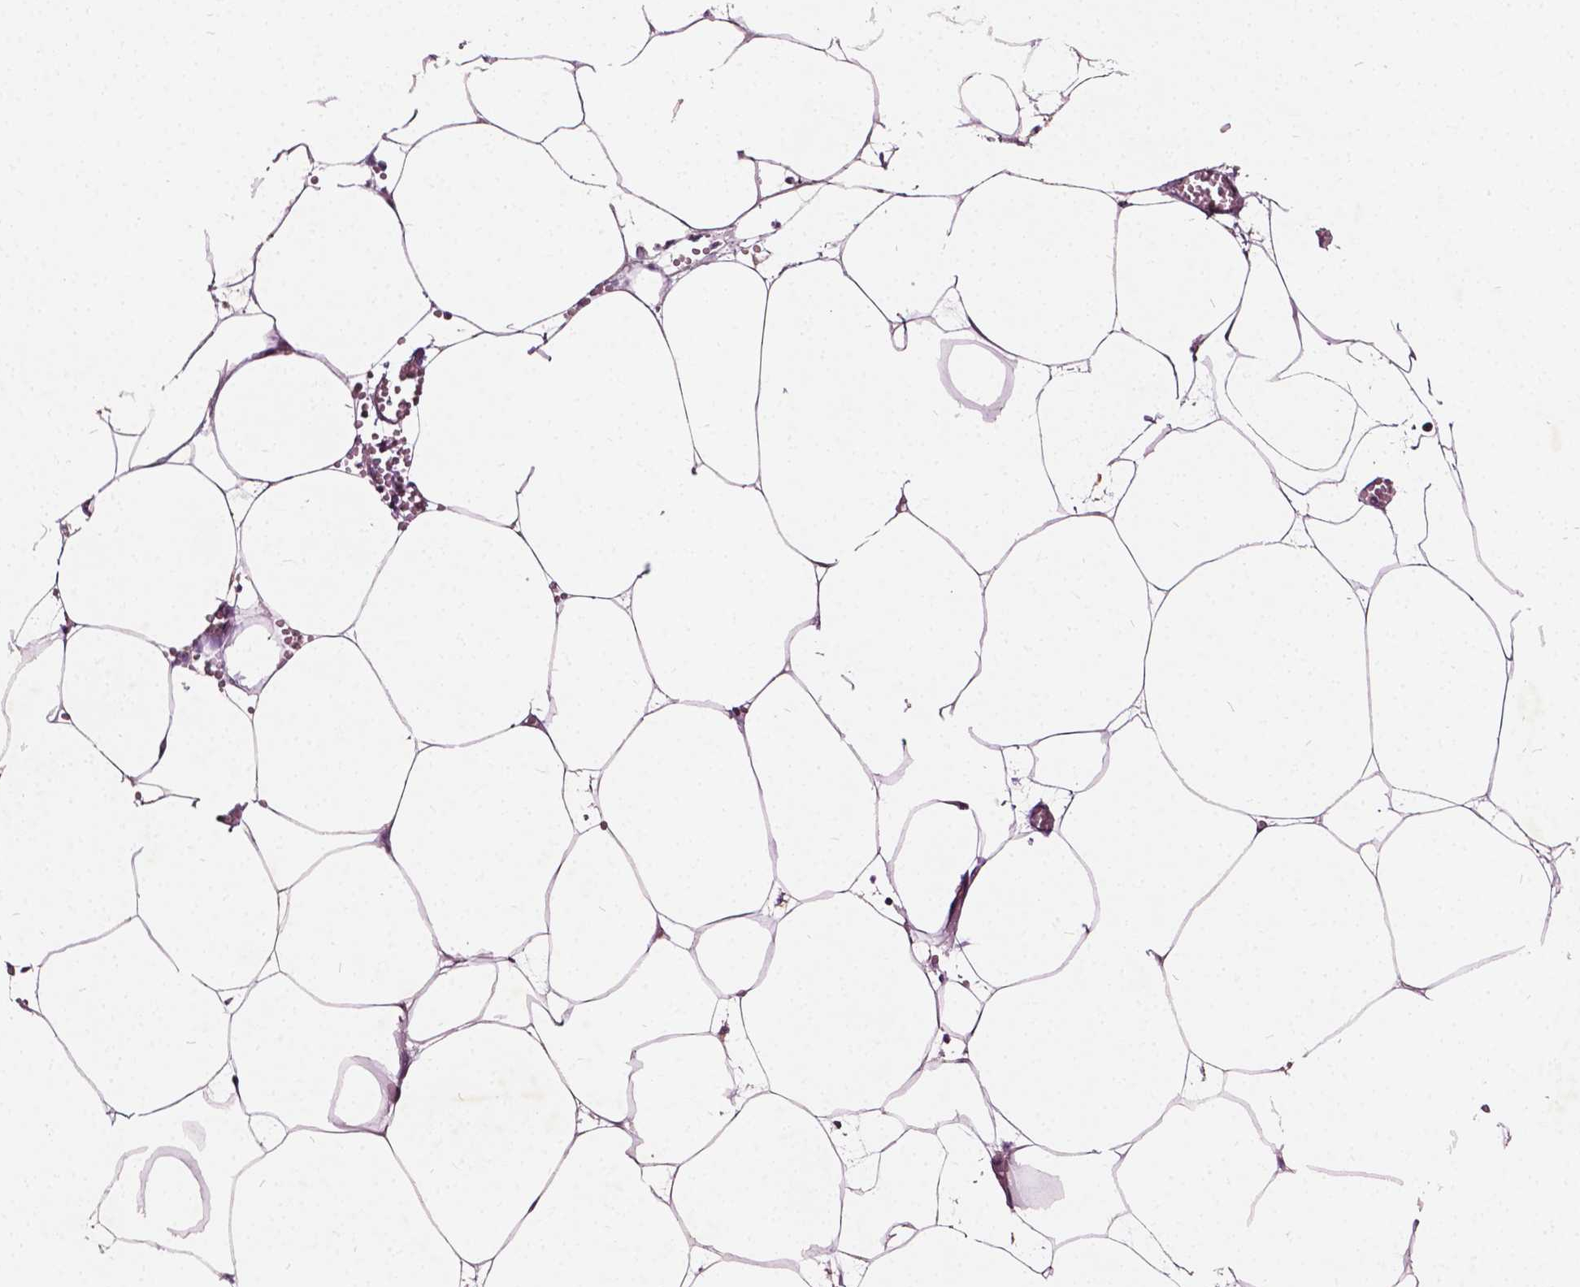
{"staining": {"intensity": "negative", "quantity": "none", "location": "none"}, "tissue": "adipose tissue", "cell_type": "Adipocytes", "image_type": "normal", "snomed": [{"axis": "morphology", "description": "Normal tissue, NOS"}, {"axis": "topography", "description": "Adipose tissue"}, {"axis": "topography", "description": "Pancreas"}, {"axis": "topography", "description": "Peripheral nerve tissue"}], "caption": "Adipocytes show no significant protein staining in benign adipose tissue. (Stains: DAB IHC with hematoxylin counter stain, Microscopy: brightfield microscopy at high magnification).", "gene": "ODF3L2", "patient": {"sex": "female", "age": 58}}